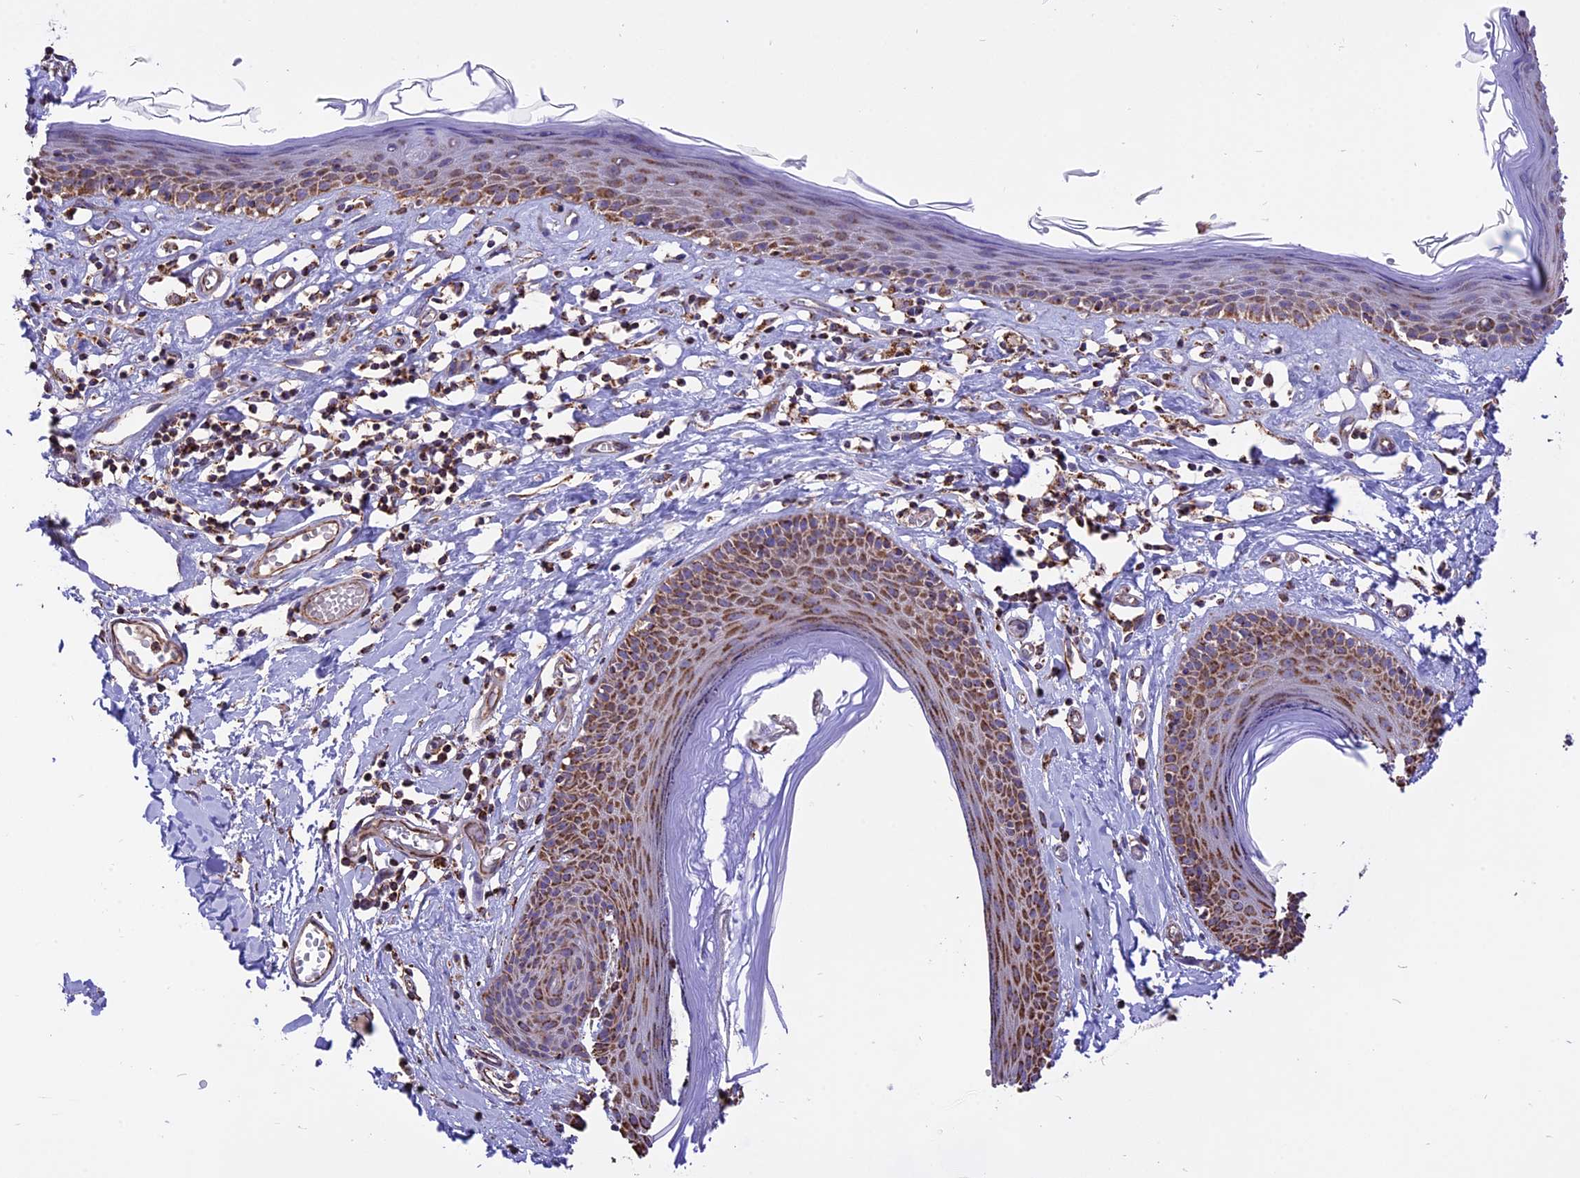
{"staining": {"intensity": "moderate", "quantity": ">75%", "location": "cytoplasmic/membranous"}, "tissue": "skin", "cell_type": "Epidermal cells", "image_type": "normal", "snomed": [{"axis": "morphology", "description": "Normal tissue, NOS"}, {"axis": "topography", "description": "Adipose tissue"}, {"axis": "topography", "description": "Vascular tissue"}, {"axis": "topography", "description": "Vulva"}, {"axis": "topography", "description": "Peripheral nerve tissue"}], "caption": "Protein staining of benign skin exhibits moderate cytoplasmic/membranous staining in about >75% of epidermal cells.", "gene": "TTC4", "patient": {"sex": "female", "age": 86}}